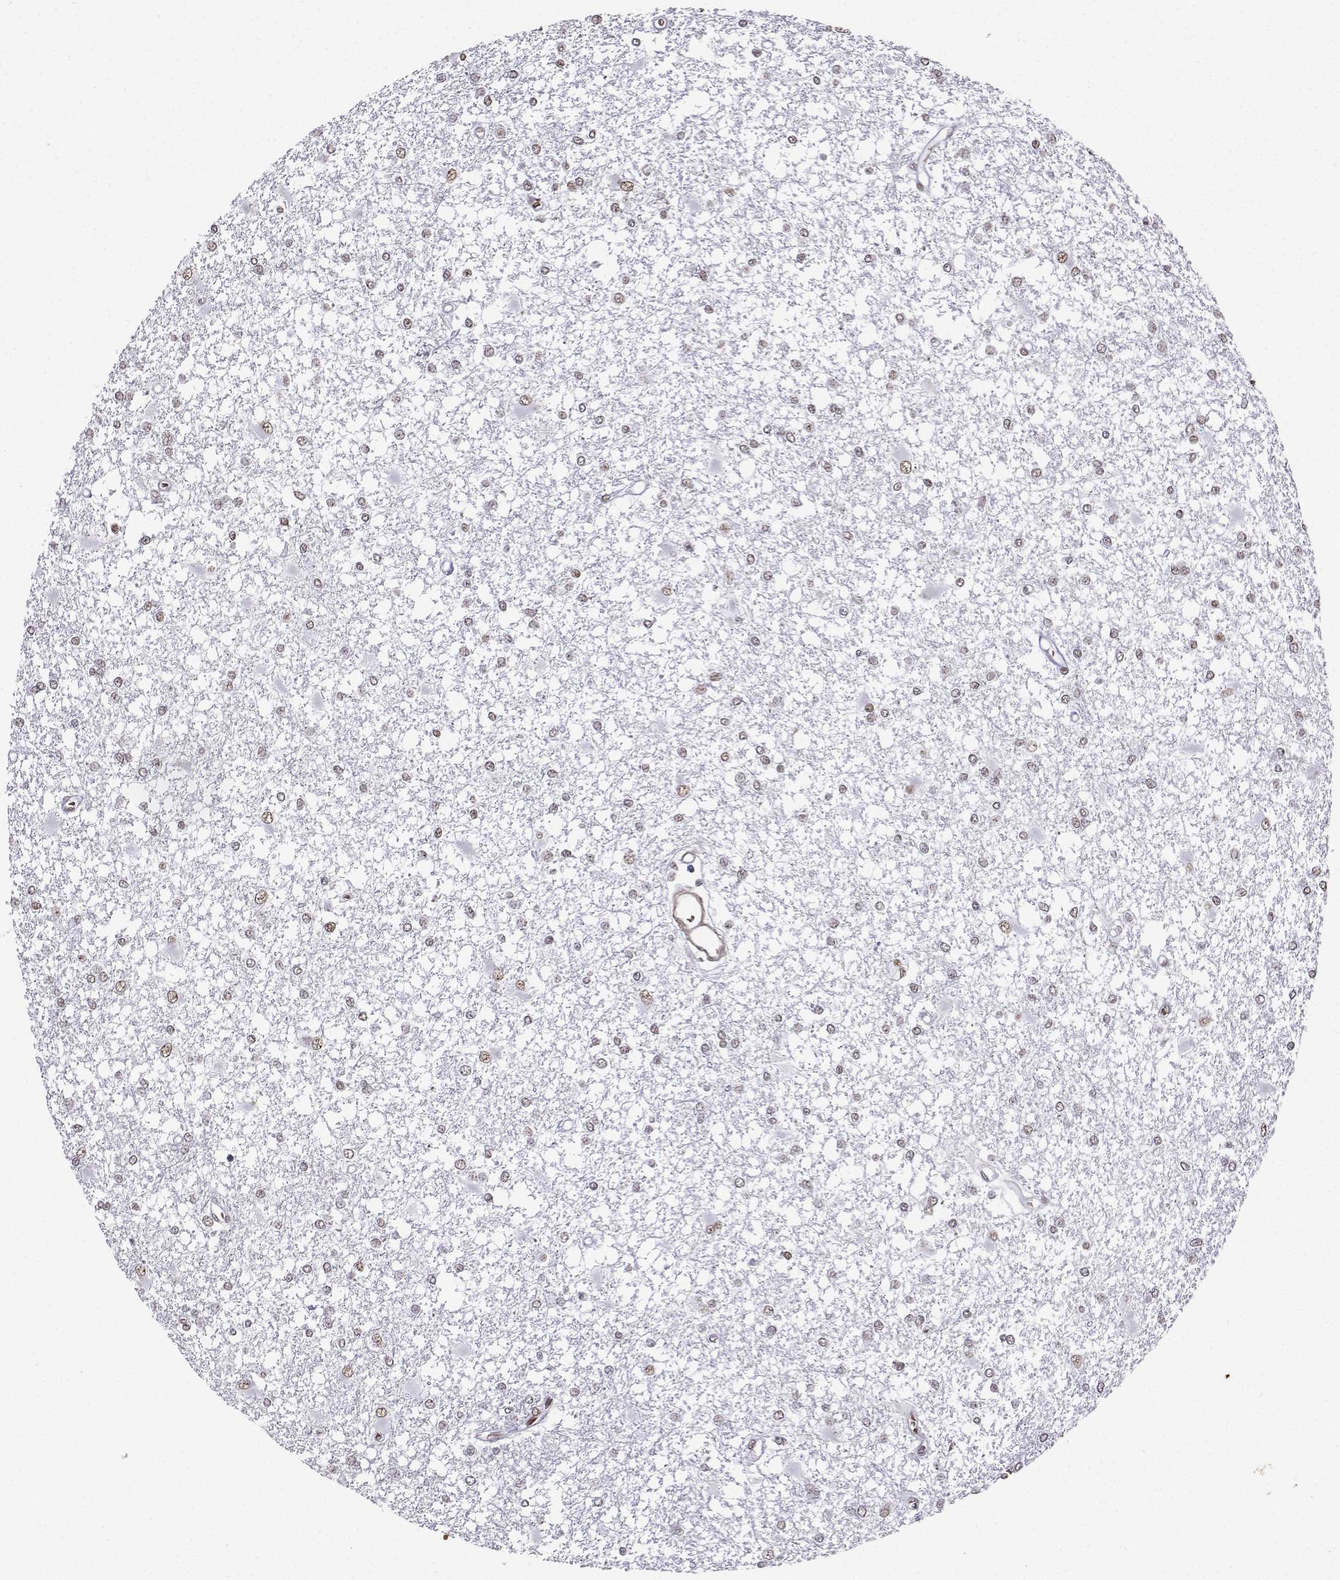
{"staining": {"intensity": "weak", "quantity": "25%-75%", "location": "nuclear"}, "tissue": "glioma", "cell_type": "Tumor cells", "image_type": "cancer", "snomed": [{"axis": "morphology", "description": "Glioma, malignant, High grade"}, {"axis": "topography", "description": "Cerebral cortex"}], "caption": "The photomicrograph demonstrates a brown stain indicating the presence of a protein in the nuclear of tumor cells in glioma. The protein of interest is stained brown, and the nuclei are stained in blue (DAB IHC with brightfield microscopy, high magnification).", "gene": "CCNK", "patient": {"sex": "male", "age": 79}}